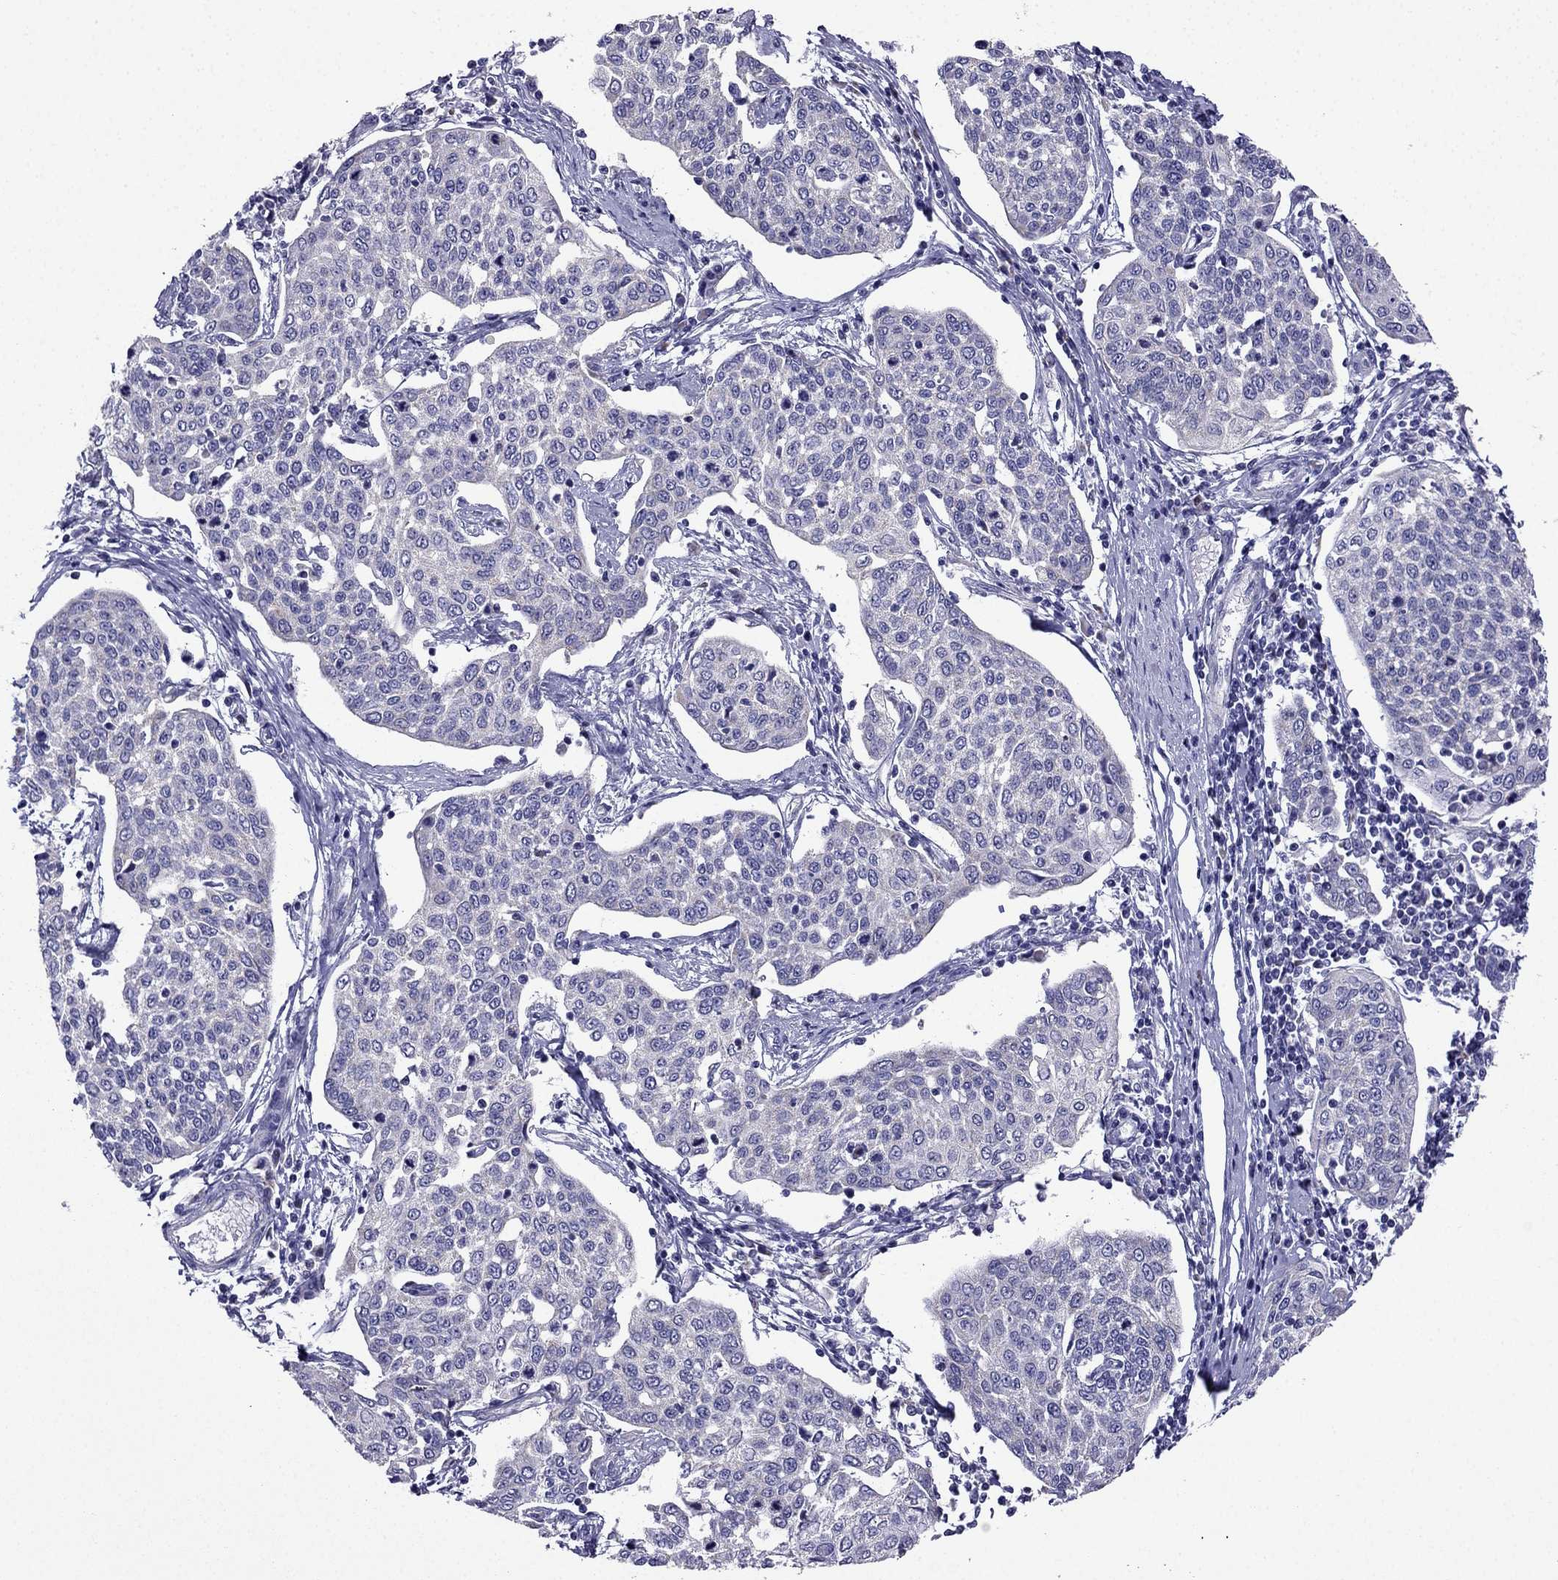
{"staining": {"intensity": "negative", "quantity": "none", "location": "none"}, "tissue": "cervical cancer", "cell_type": "Tumor cells", "image_type": "cancer", "snomed": [{"axis": "morphology", "description": "Squamous cell carcinoma, NOS"}, {"axis": "topography", "description": "Cervix"}], "caption": "Immunohistochemical staining of cervical cancer (squamous cell carcinoma) exhibits no significant expression in tumor cells. The staining is performed using DAB brown chromogen with nuclei counter-stained in using hematoxylin.", "gene": "KIF5A", "patient": {"sex": "female", "age": 34}}